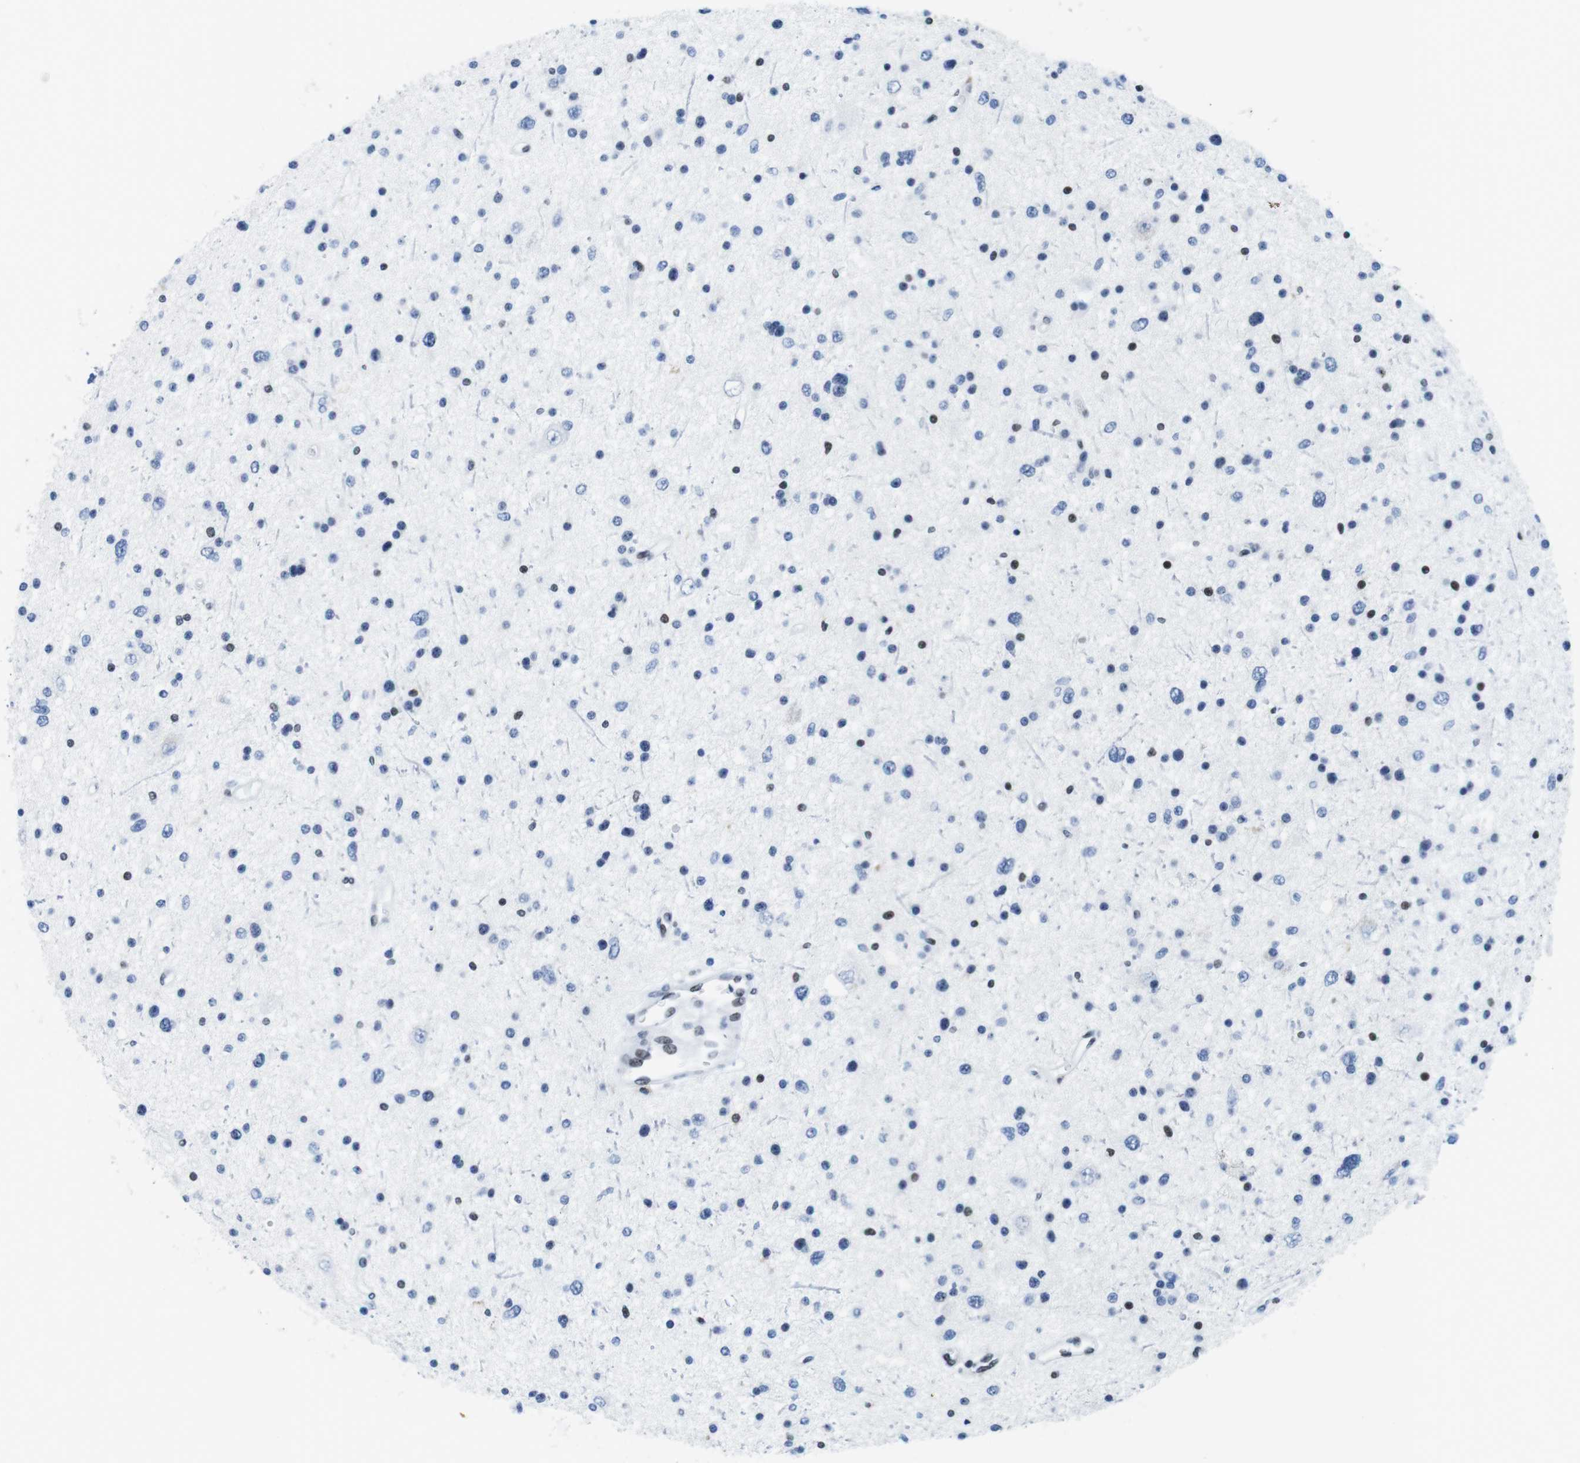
{"staining": {"intensity": "moderate", "quantity": "<25%", "location": "nuclear"}, "tissue": "glioma", "cell_type": "Tumor cells", "image_type": "cancer", "snomed": [{"axis": "morphology", "description": "Glioma, malignant, Low grade"}, {"axis": "topography", "description": "Brain"}], "caption": "The image demonstrates immunohistochemical staining of glioma. There is moderate nuclear positivity is appreciated in about <25% of tumor cells.", "gene": "IFI16", "patient": {"sex": "female", "age": 37}}